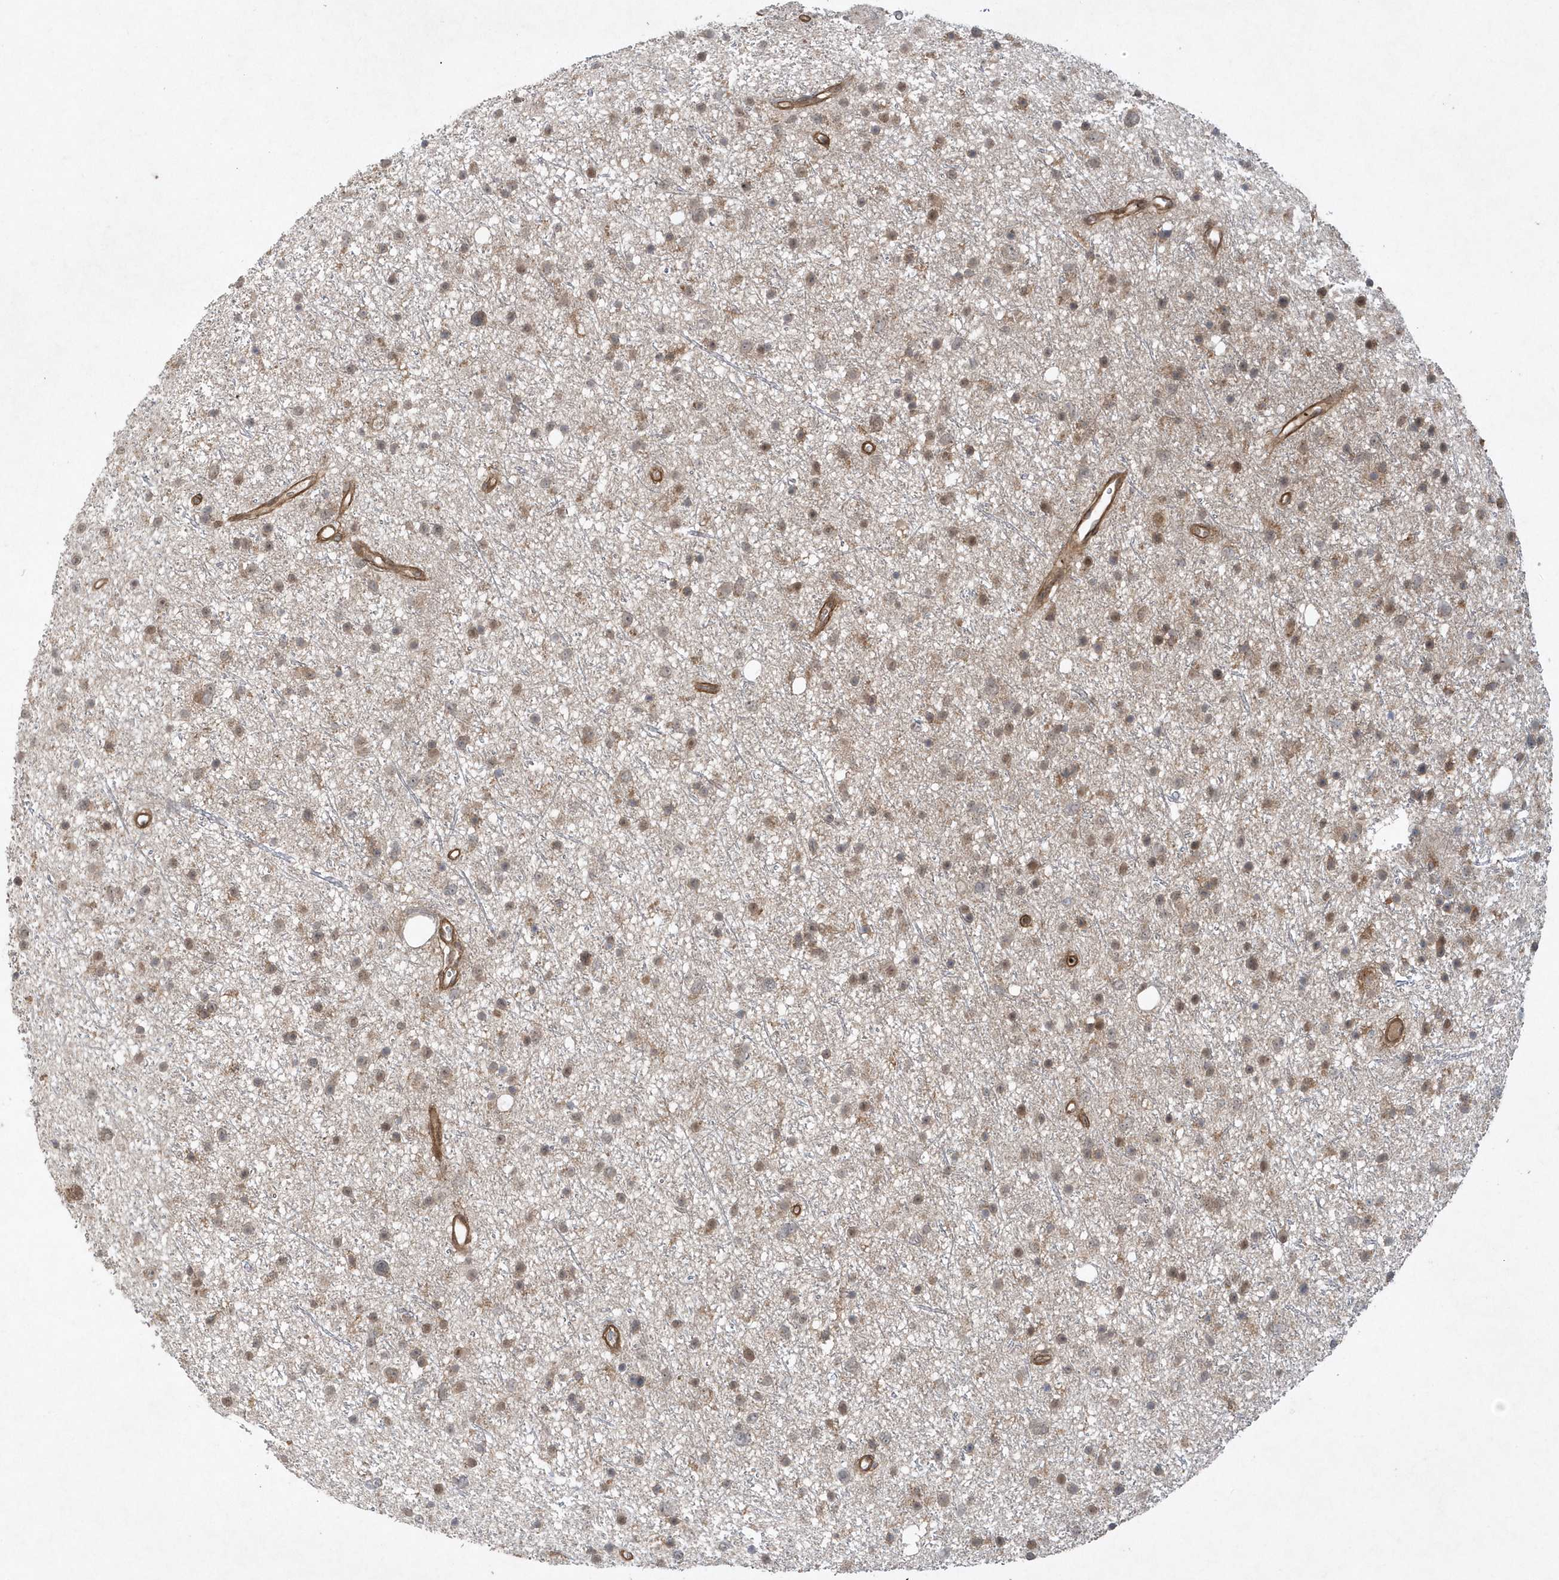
{"staining": {"intensity": "weak", "quantity": ">75%", "location": "cytoplasmic/membranous"}, "tissue": "glioma", "cell_type": "Tumor cells", "image_type": "cancer", "snomed": [{"axis": "morphology", "description": "Glioma, malignant, Low grade"}, {"axis": "topography", "description": "Cerebral cortex"}], "caption": "Human low-grade glioma (malignant) stained for a protein (brown) shows weak cytoplasmic/membranous positive positivity in approximately >75% of tumor cells.", "gene": "ACYP1", "patient": {"sex": "female", "age": 39}}